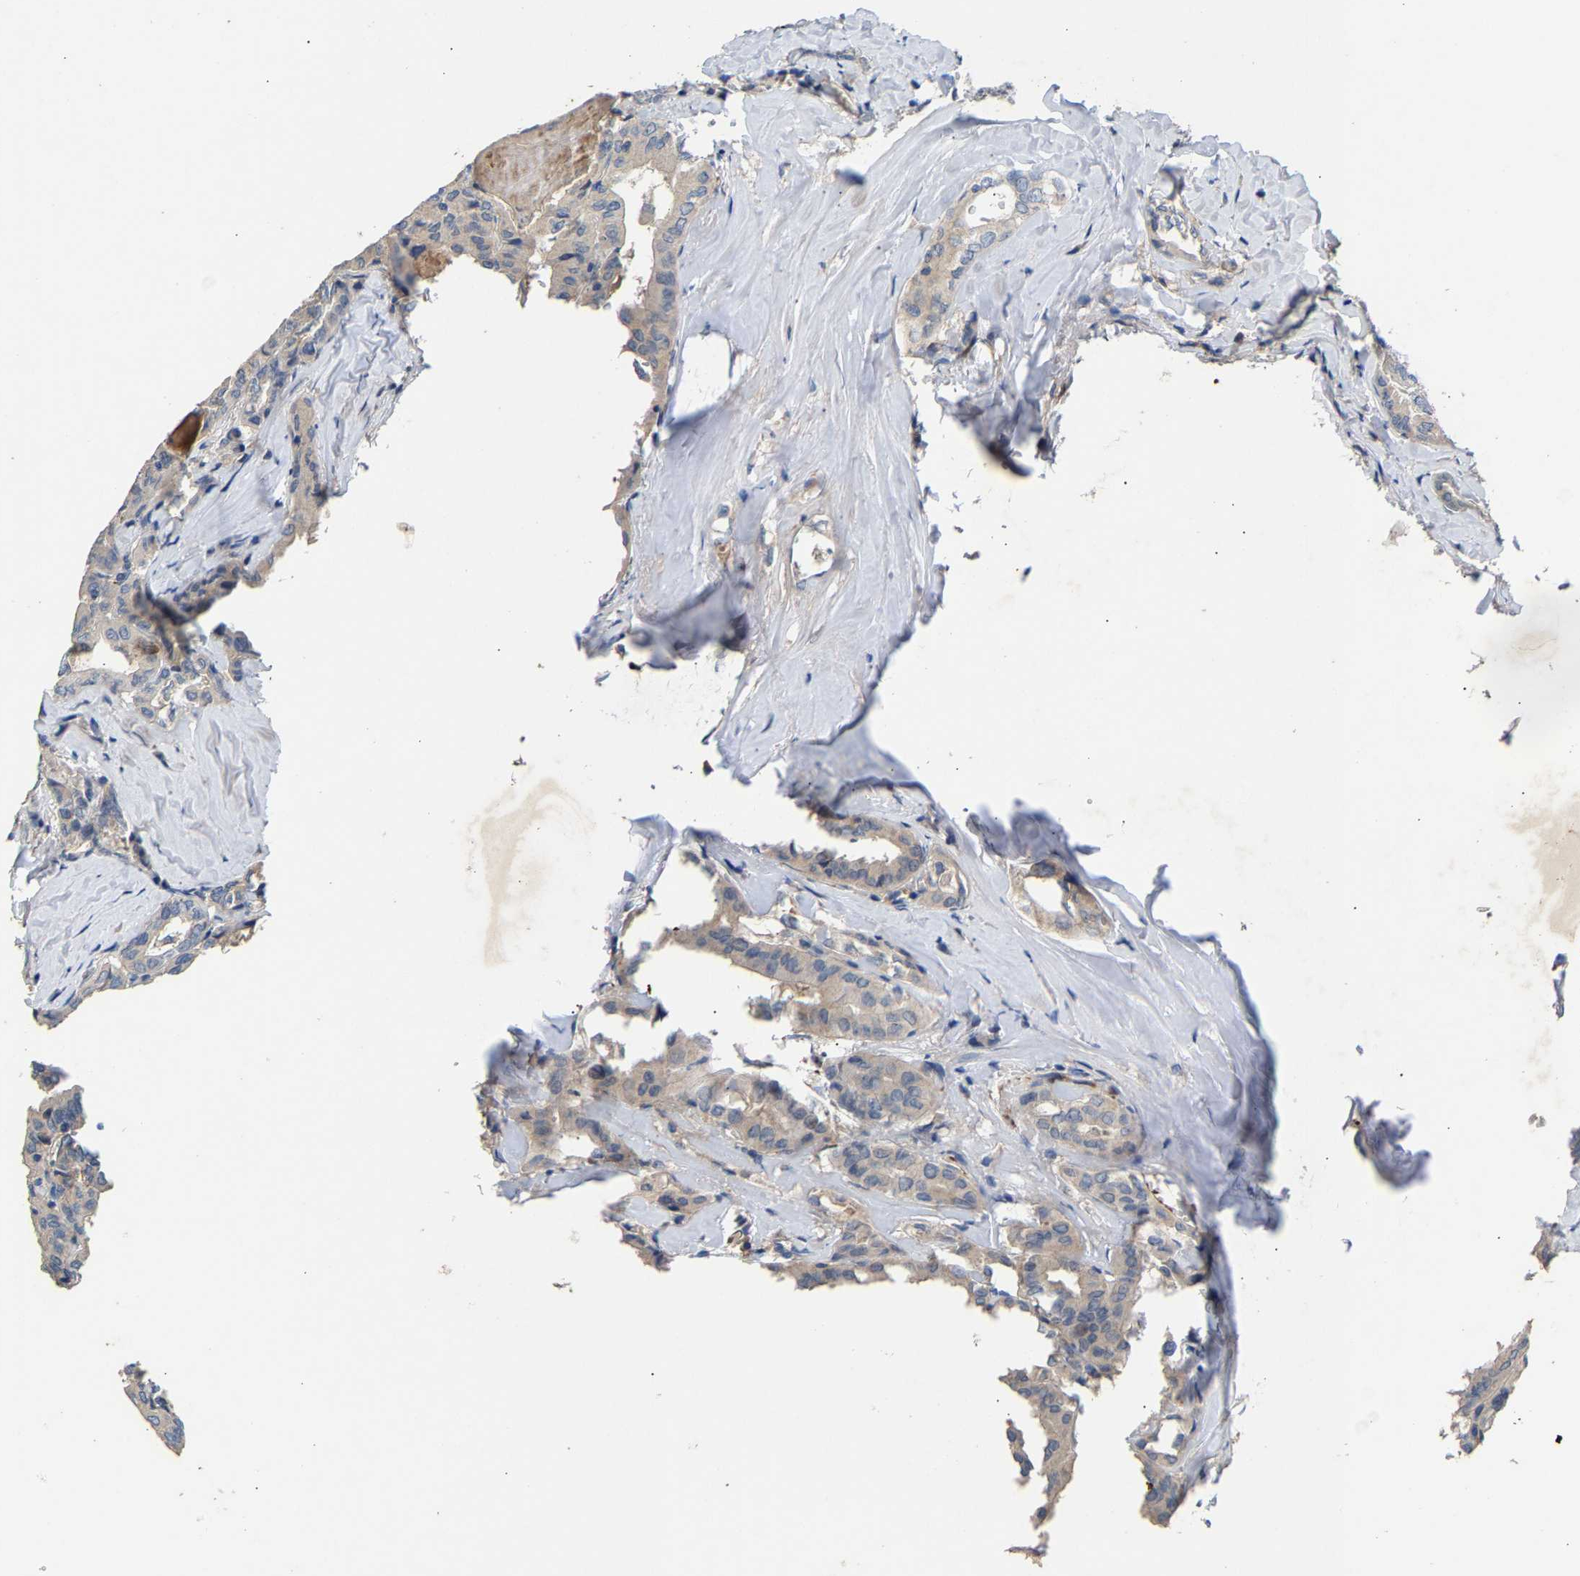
{"staining": {"intensity": "weak", "quantity": "<25%", "location": "cytoplasmic/membranous"}, "tissue": "thyroid cancer", "cell_type": "Tumor cells", "image_type": "cancer", "snomed": [{"axis": "morphology", "description": "Papillary adenocarcinoma, NOS"}, {"axis": "topography", "description": "Thyroid gland"}], "caption": "There is no significant staining in tumor cells of papillary adenocarcinoma (thyroid). (Brightfield microscopy of DAB immunohistochemistry at high magnification).", "gene": "CCDC171", "patient": {"sex": "female", "age": 42}}